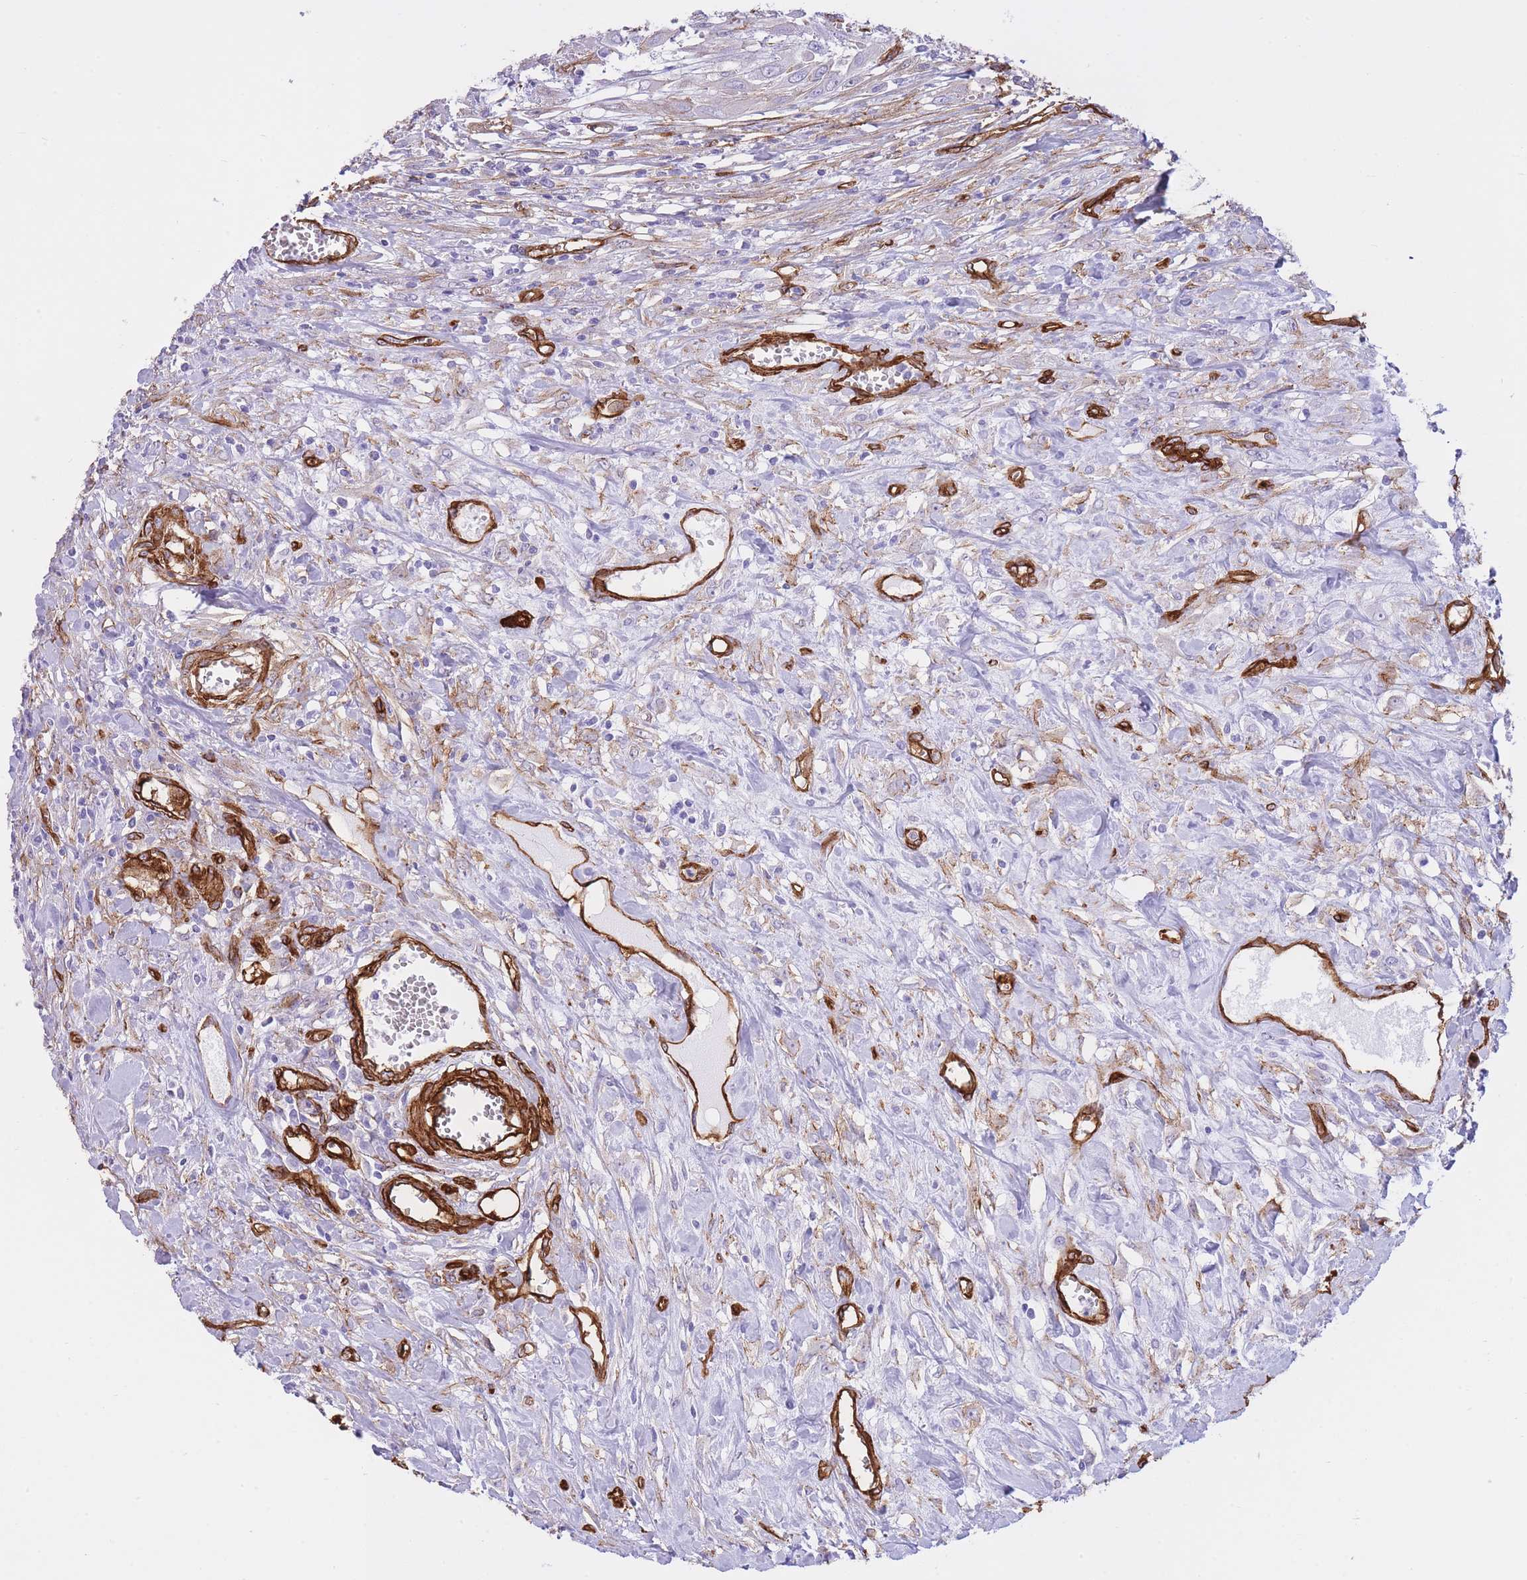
{"staining": {"intensity": "negative", "quantity": "none", "location": "none"}, "tissue": "urothelial cancer", "cell_type": "Tumor cells", "image_type": "cancer", "snomed": [{"axis": "morphology", "description": "Urothelial carcinoma, High grade"}, {"axis": "topography", "description": "Urinary bladder"}], "caption": "This is an IHC image of human high-grade urothelial carcinoma. There is no positivity in tumor cells.", "gene": "CAVIN1", "patient": {"sex": "male", "age": 57}}